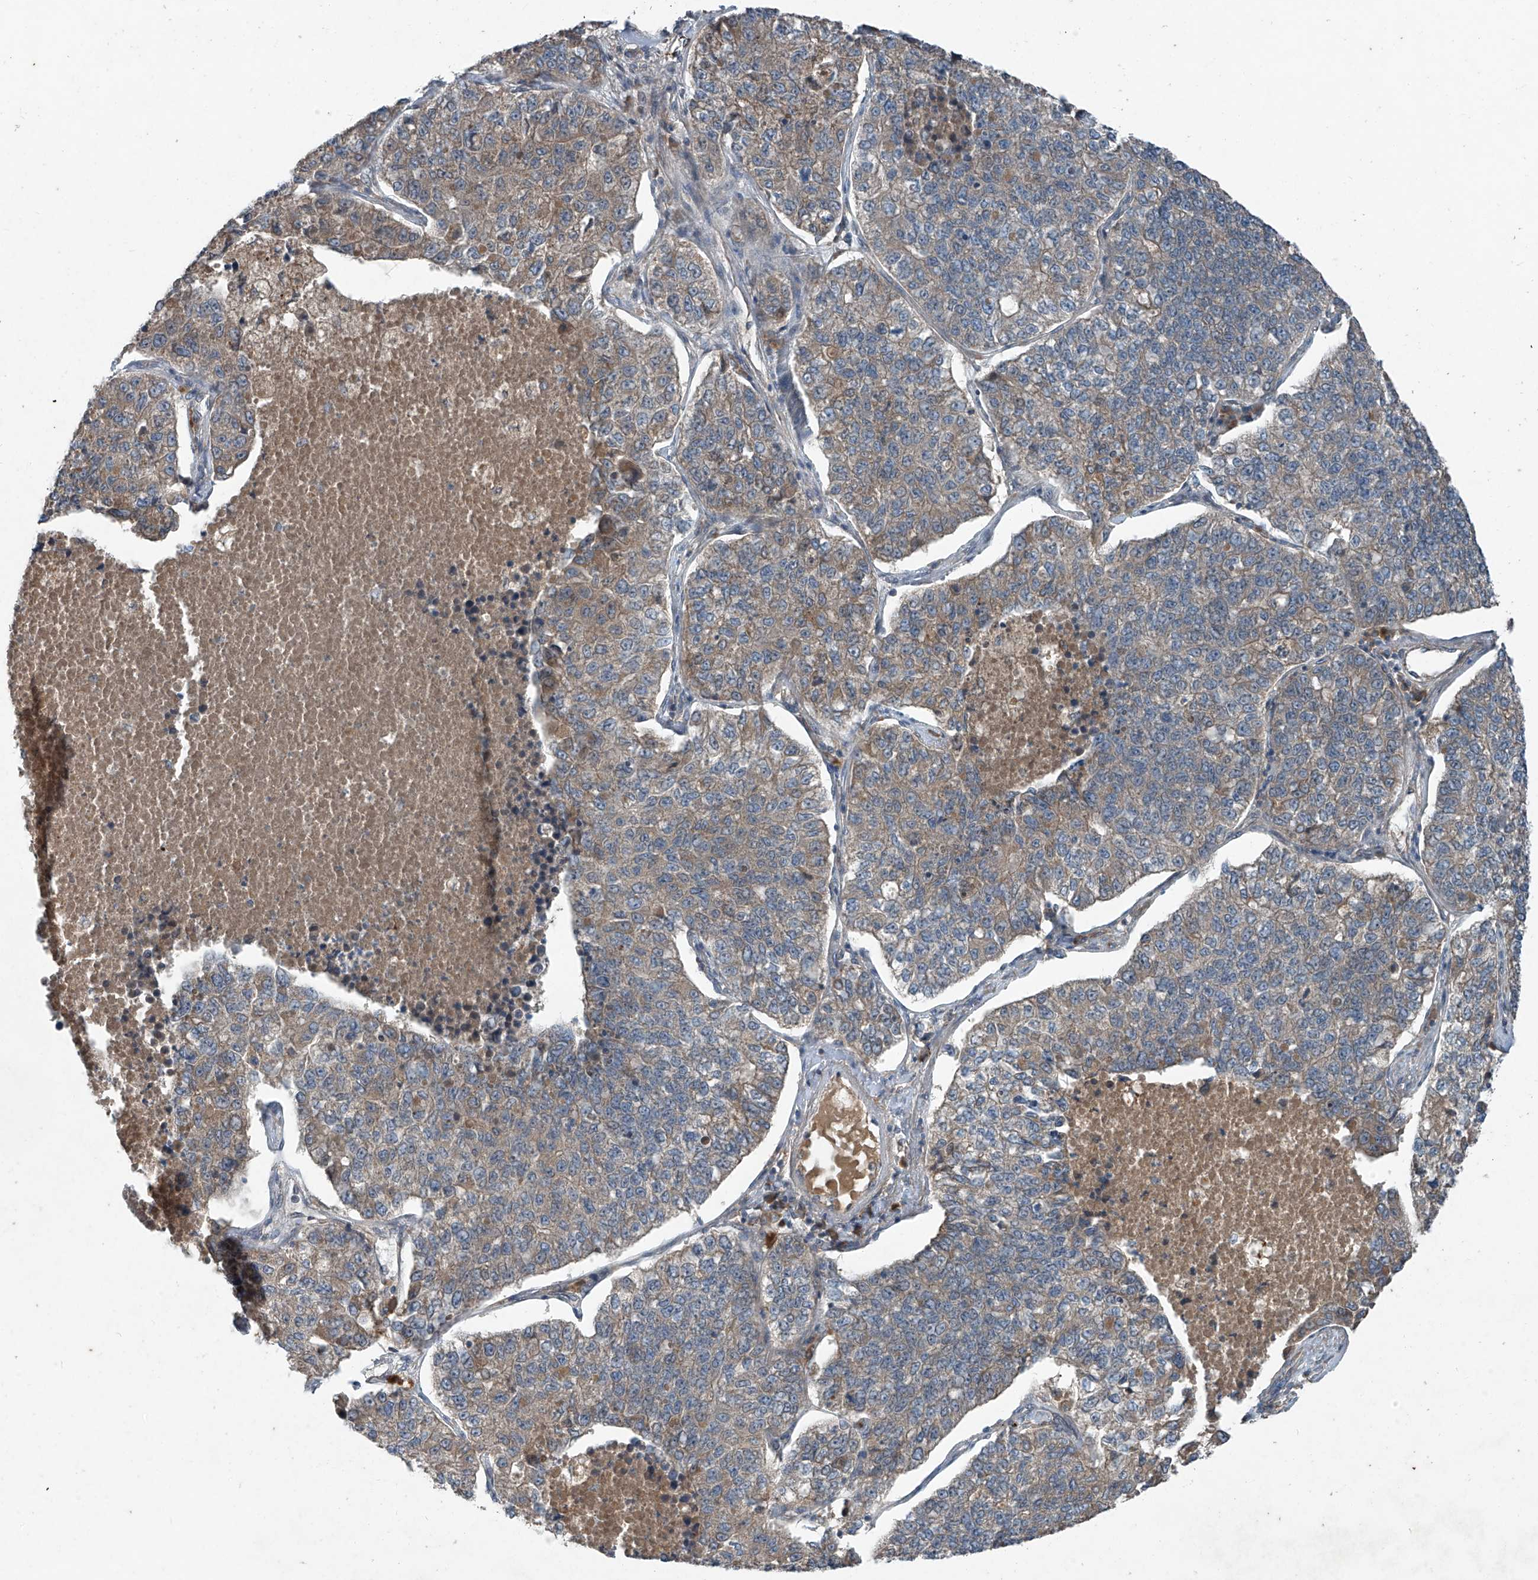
{"staining": {"intensity": "moderate", "quantity": "25%-75%", "location": "cytoplasmic/membranous"}, "tissue": "lung cancer", "cell_type": "Tumor cells", "image_type": "cancer", "snomed": [{"axis": "morphology", "description": "Adenocarcinoma, NOS"}, {"axis": "topography", "description": "Lung"}], "caption": "This image demonstrates immunohistochemistry staining of lung adenocarcinoma, with medium moderate cytoplasmic/membranous staining in about 25%-75% of tumor cells.", "gene": "FOXRED2", "patient": {"sex": "male", "age": 49}}